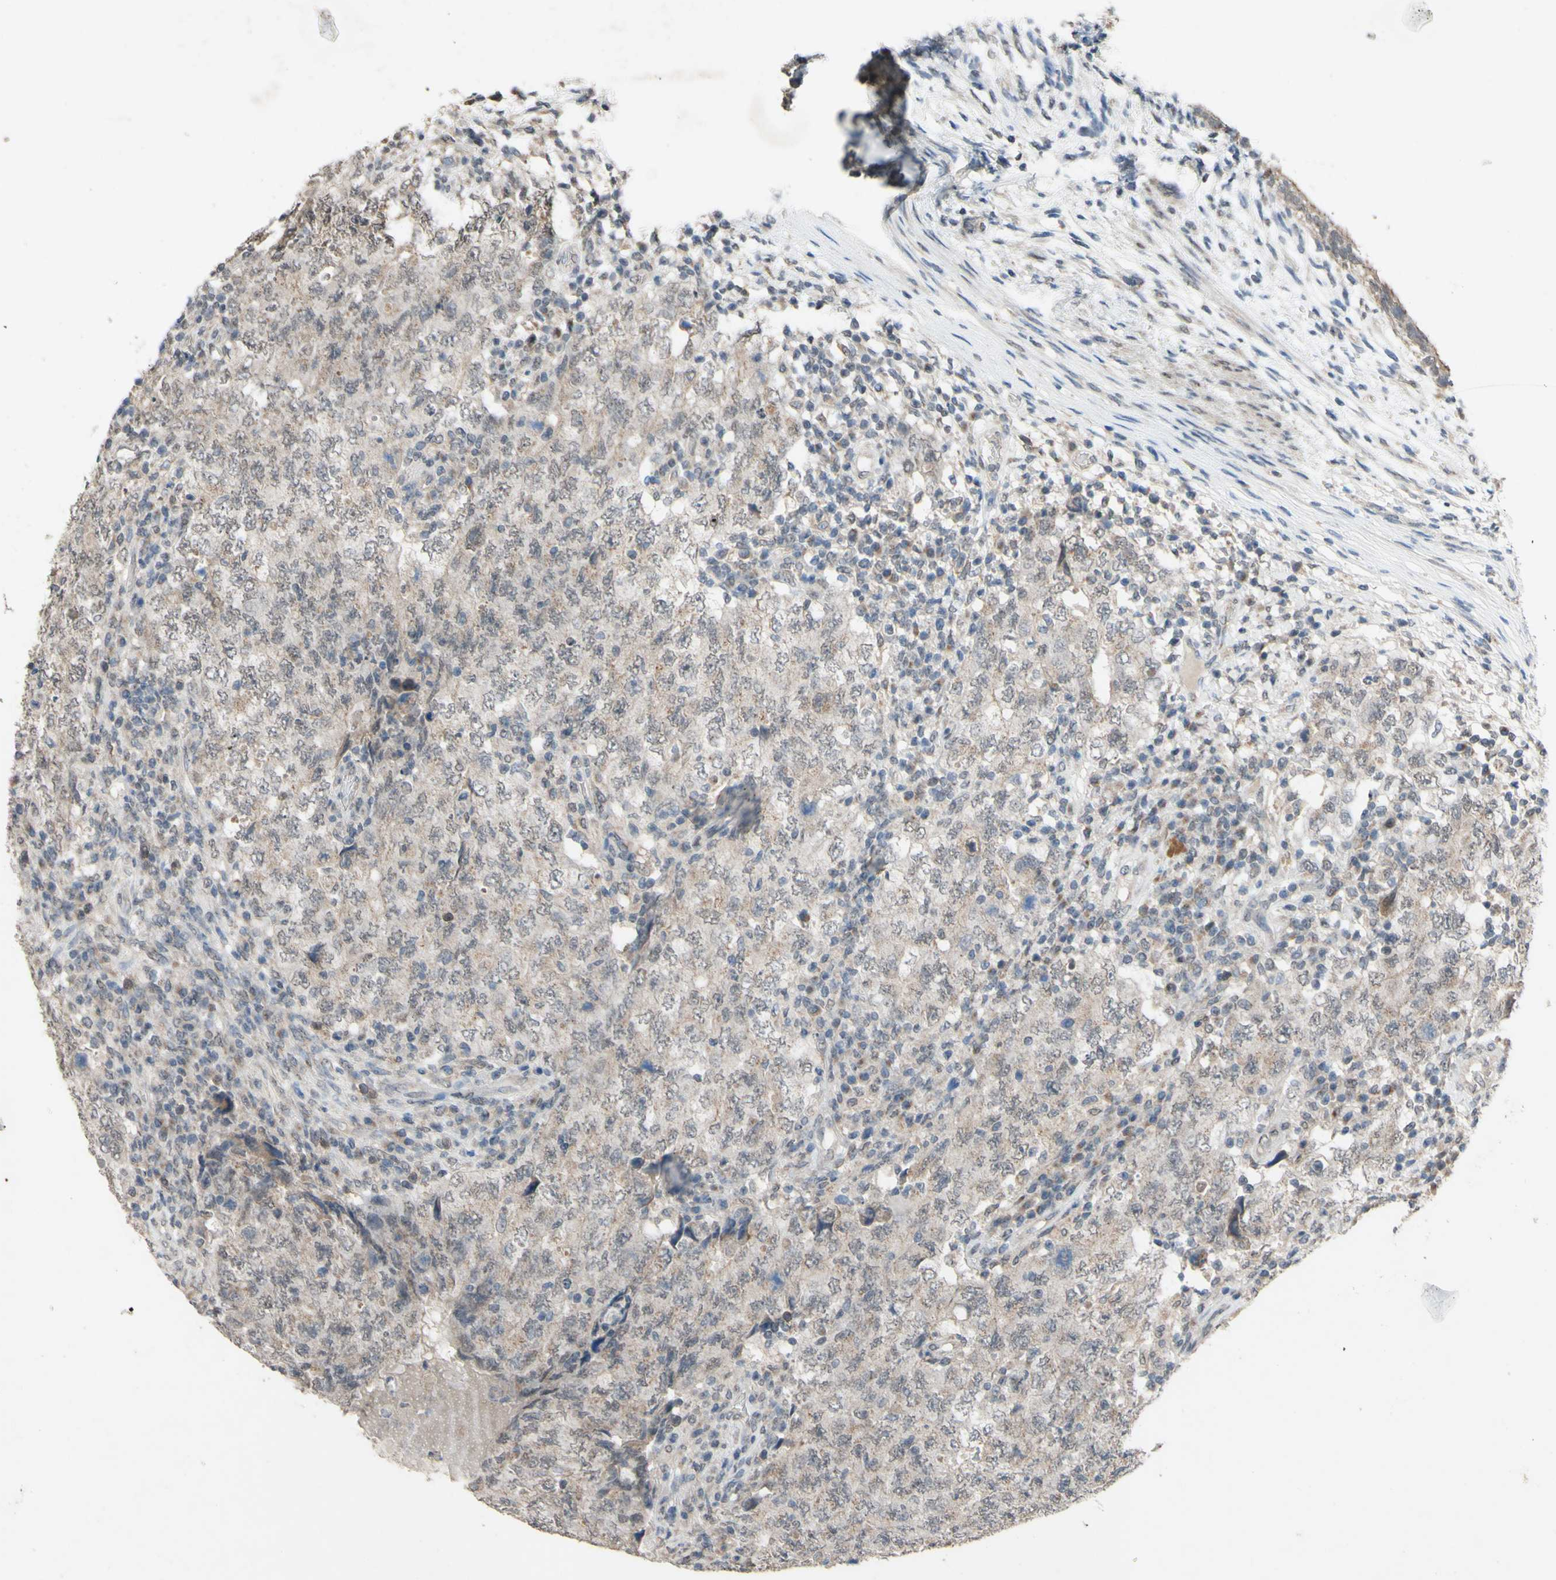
{"staining": {"intensity": "weak", "quantity": ">75%", "location": "cytoplasmic/membranous"}, "tissue": "testis cancer", "cell_type": "Tumor cells", "image_type": "cancer", "snomed": [{"axis": "morphology", "description": "Carcinoma, Embryonal, NOS"}, {"axis": "topography", "description": "Testis"}], "caption": "Testis cancer tissue displays weak cytoplasmic/membranous positivity in approximately >75% of tumor cells", "gene": "CDCP1", "patient": {"sex": "male", "age": 26}}